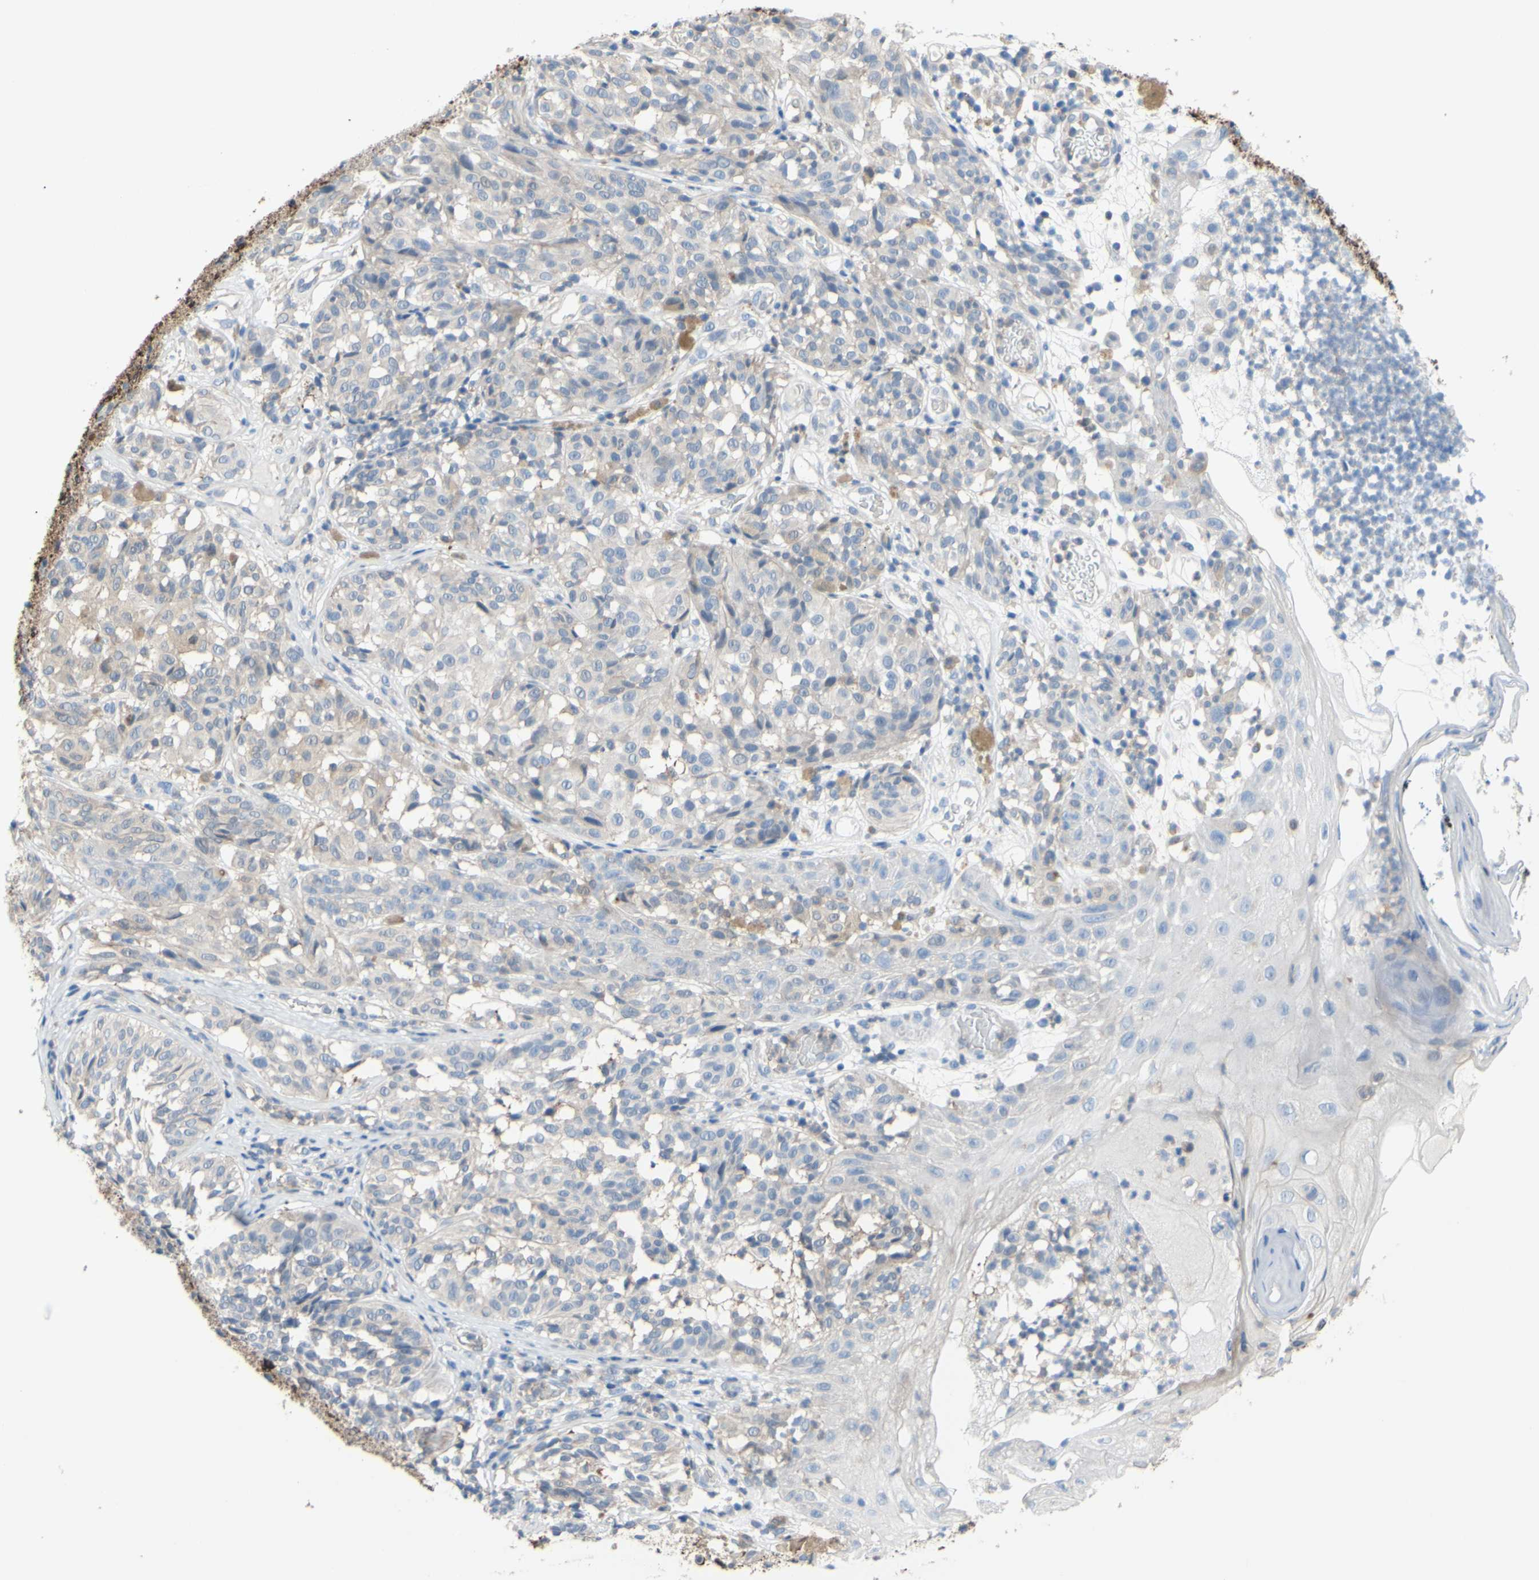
{"staining": {"intensity": "negative", "quantity": "none", "location": "none"}, "tissue": "melanoma", "cell_type": "Tumor cells", "image_type": "cancer", "snomed": [{"axis": "morphology", "description": "Malignant melanoma, NOS"}, {"axis": "topography", "description": "Skin"}], "caption": "The IHC histopathology image has no significant staining in tumor cells of melanoma tissue.", "gene": "UPK3B", "patient": {"sex": "female", "age": 46}}